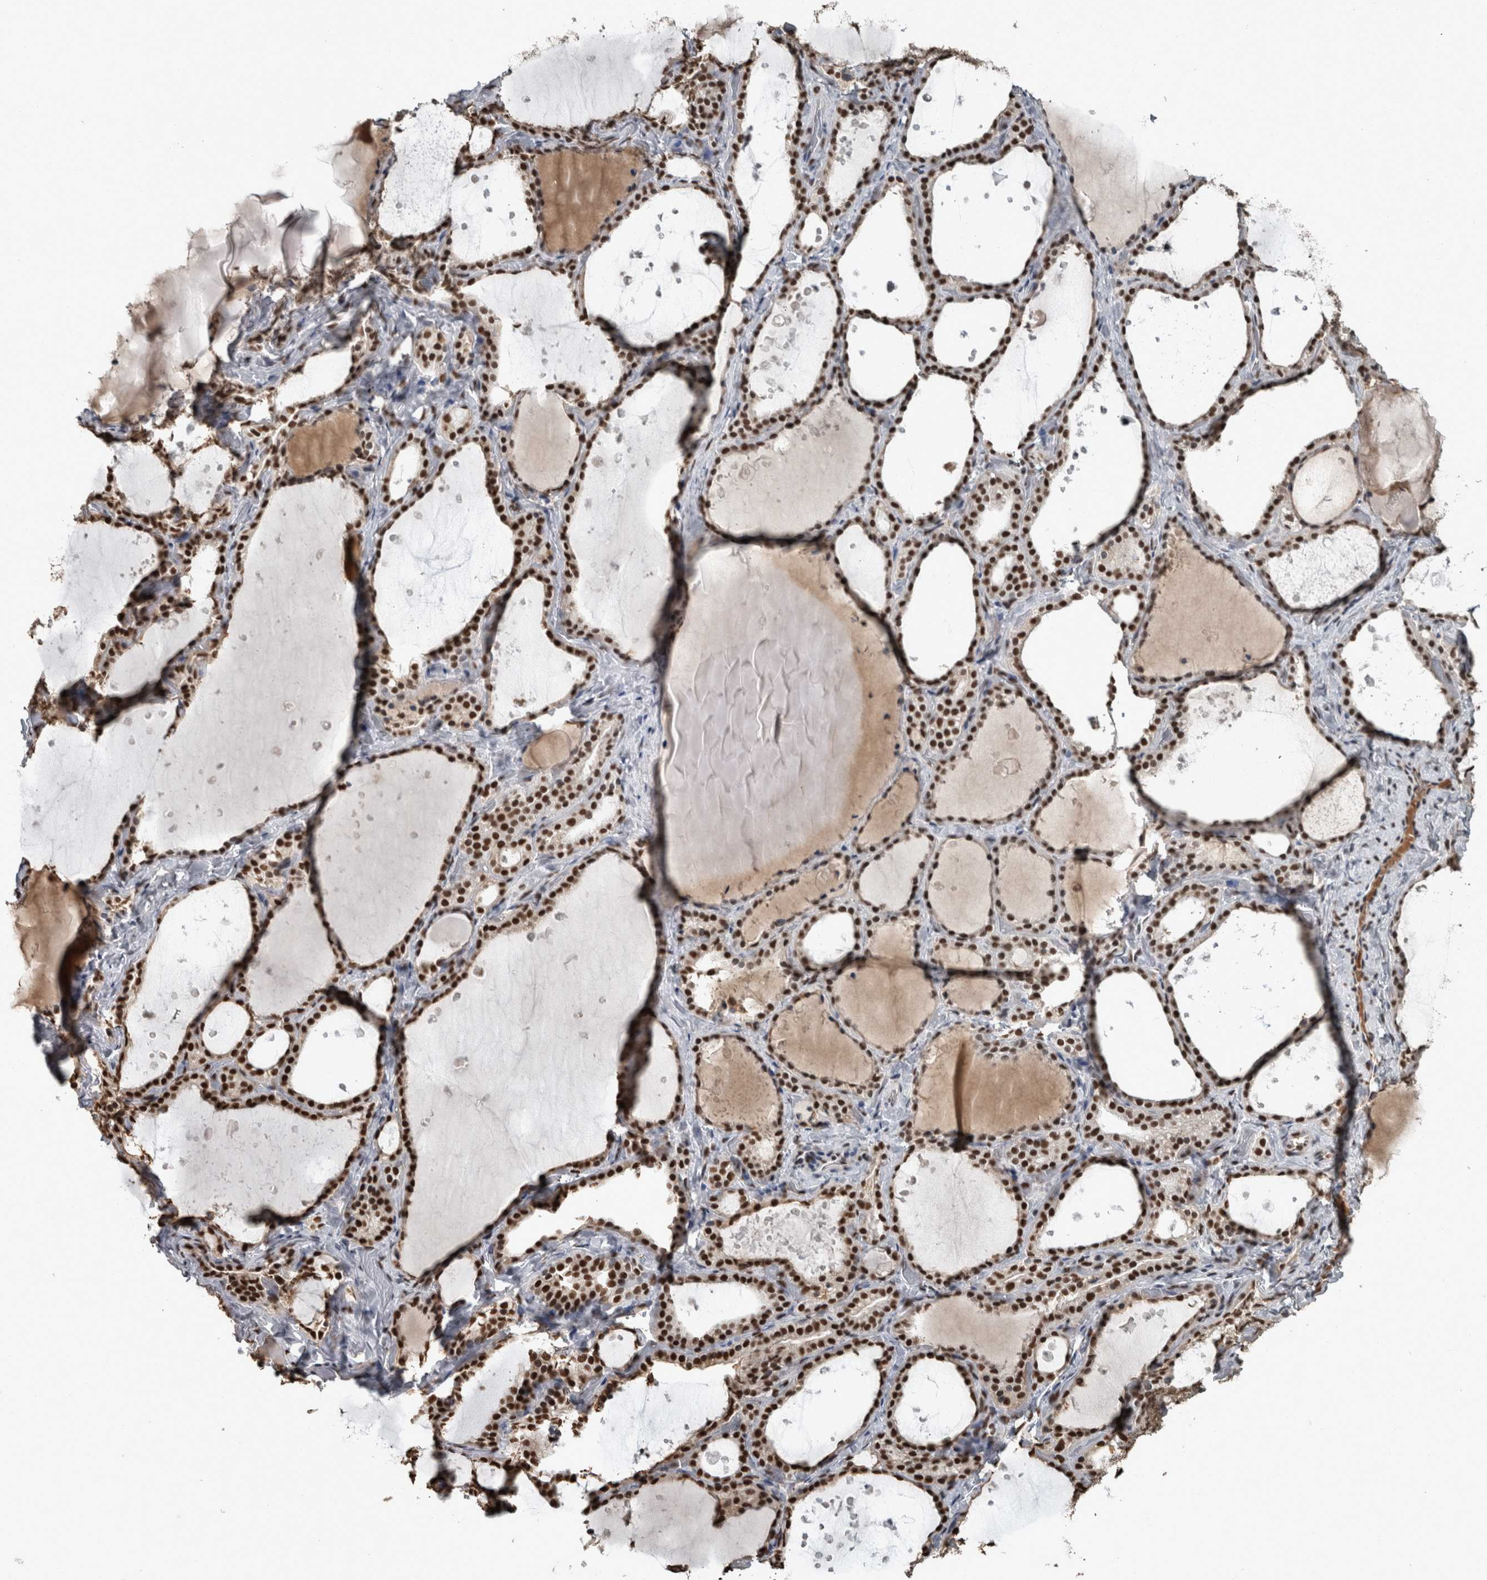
{"staining": {"intensity": "strong", "quantity": ">75%", "location": "nuclear"}, "tissue": "thyroid gland", "cell_type": "Glandular cells", "image_type": "normal", "snomed": [{"axis": "morphology", "description": "Normal tissue, NOS"}, {"axis": "topography", "description": "Thyroid gland"}], "caption": "Immunohistochemical staining of normal thyroid gland exhibits >75% levels of strong nuclear protein staining in approximately >75% of glandular cells.", "gene": "TGS1", "patient": {"sex": "female", "age": 44}}